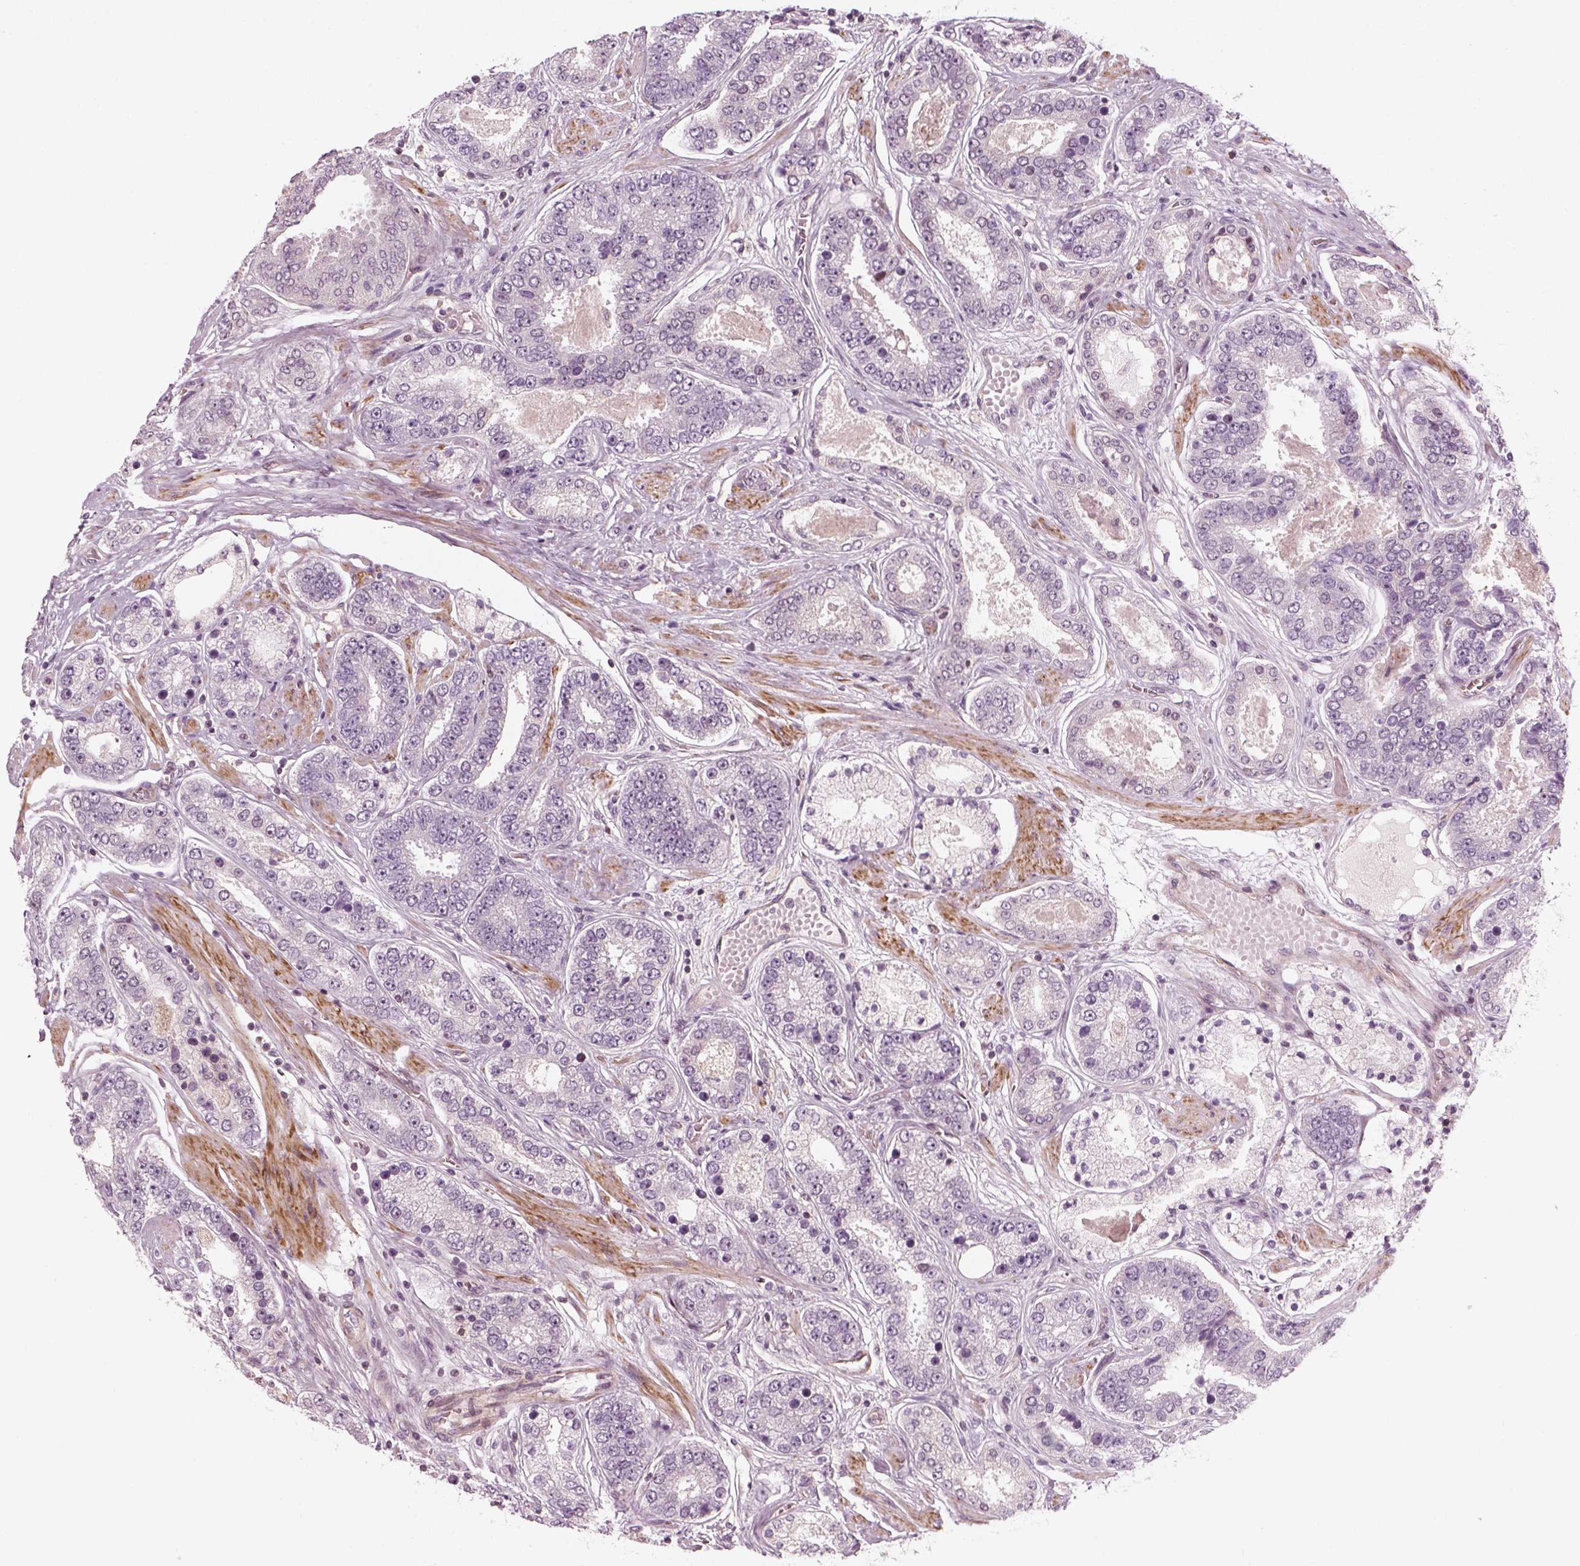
{"staining": {"intensity": "negative", "quantity": "none", "location": "none"}, "tissue": "prostate cancer", "cell_type": "Tumor cells", "image_type": "cancer", "snomed": [{"axis": "morphology", "description": "Adenocarcinoma, High grade"}, {"axis": "topography", "description": "Prostate"}], "caption": "Immunohistochemistry (IHC) histopathology image of neoplastic tissue: high-grade adenocarcinoma (prostate) stained with DAB exhibits no significant protein positivity in tumor cells.", "gene": "DNASE1L1", "patient": {"sex": "male", "age": 63}}